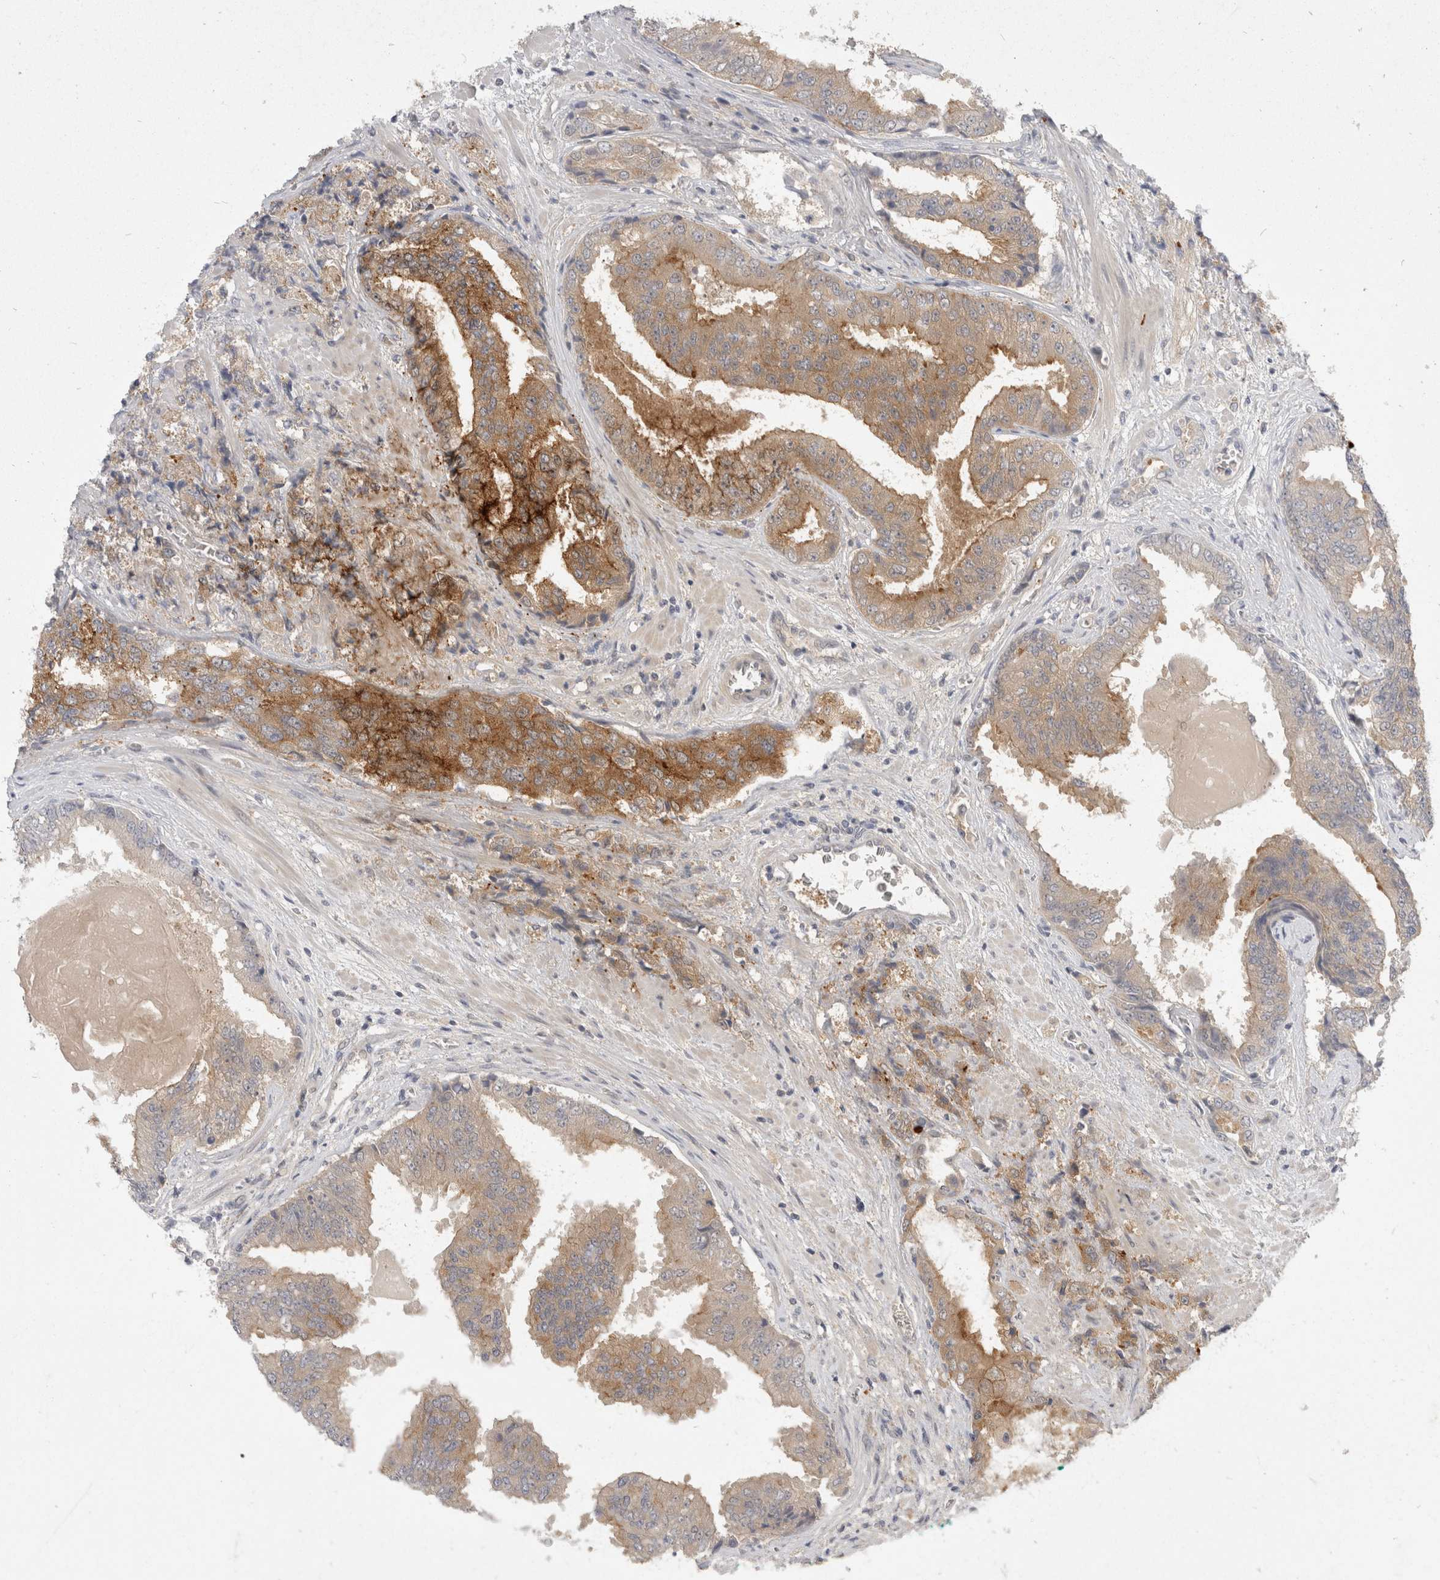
{"staining": {"intensity": "moderate", "quantity": ">75%", "location": "cytoplasmic/membranous"}, "tissue": "prostate cancer", "cell_type": "Tumor cells", "image_type": "cancer", "snomed": [{"axis": "morphology", "description": "Adenocarcinoma, High grade"}, {"axis": "topography", "description": "Prostate"}], "caption": "Moderate cytoplasmic/membranous protein expression is identified in about >75% of tumor cells in prostate adenocarcinoma (high-grade).", "gene": "TOM1L2", "patient": {"sex": "male", "age": 58}}